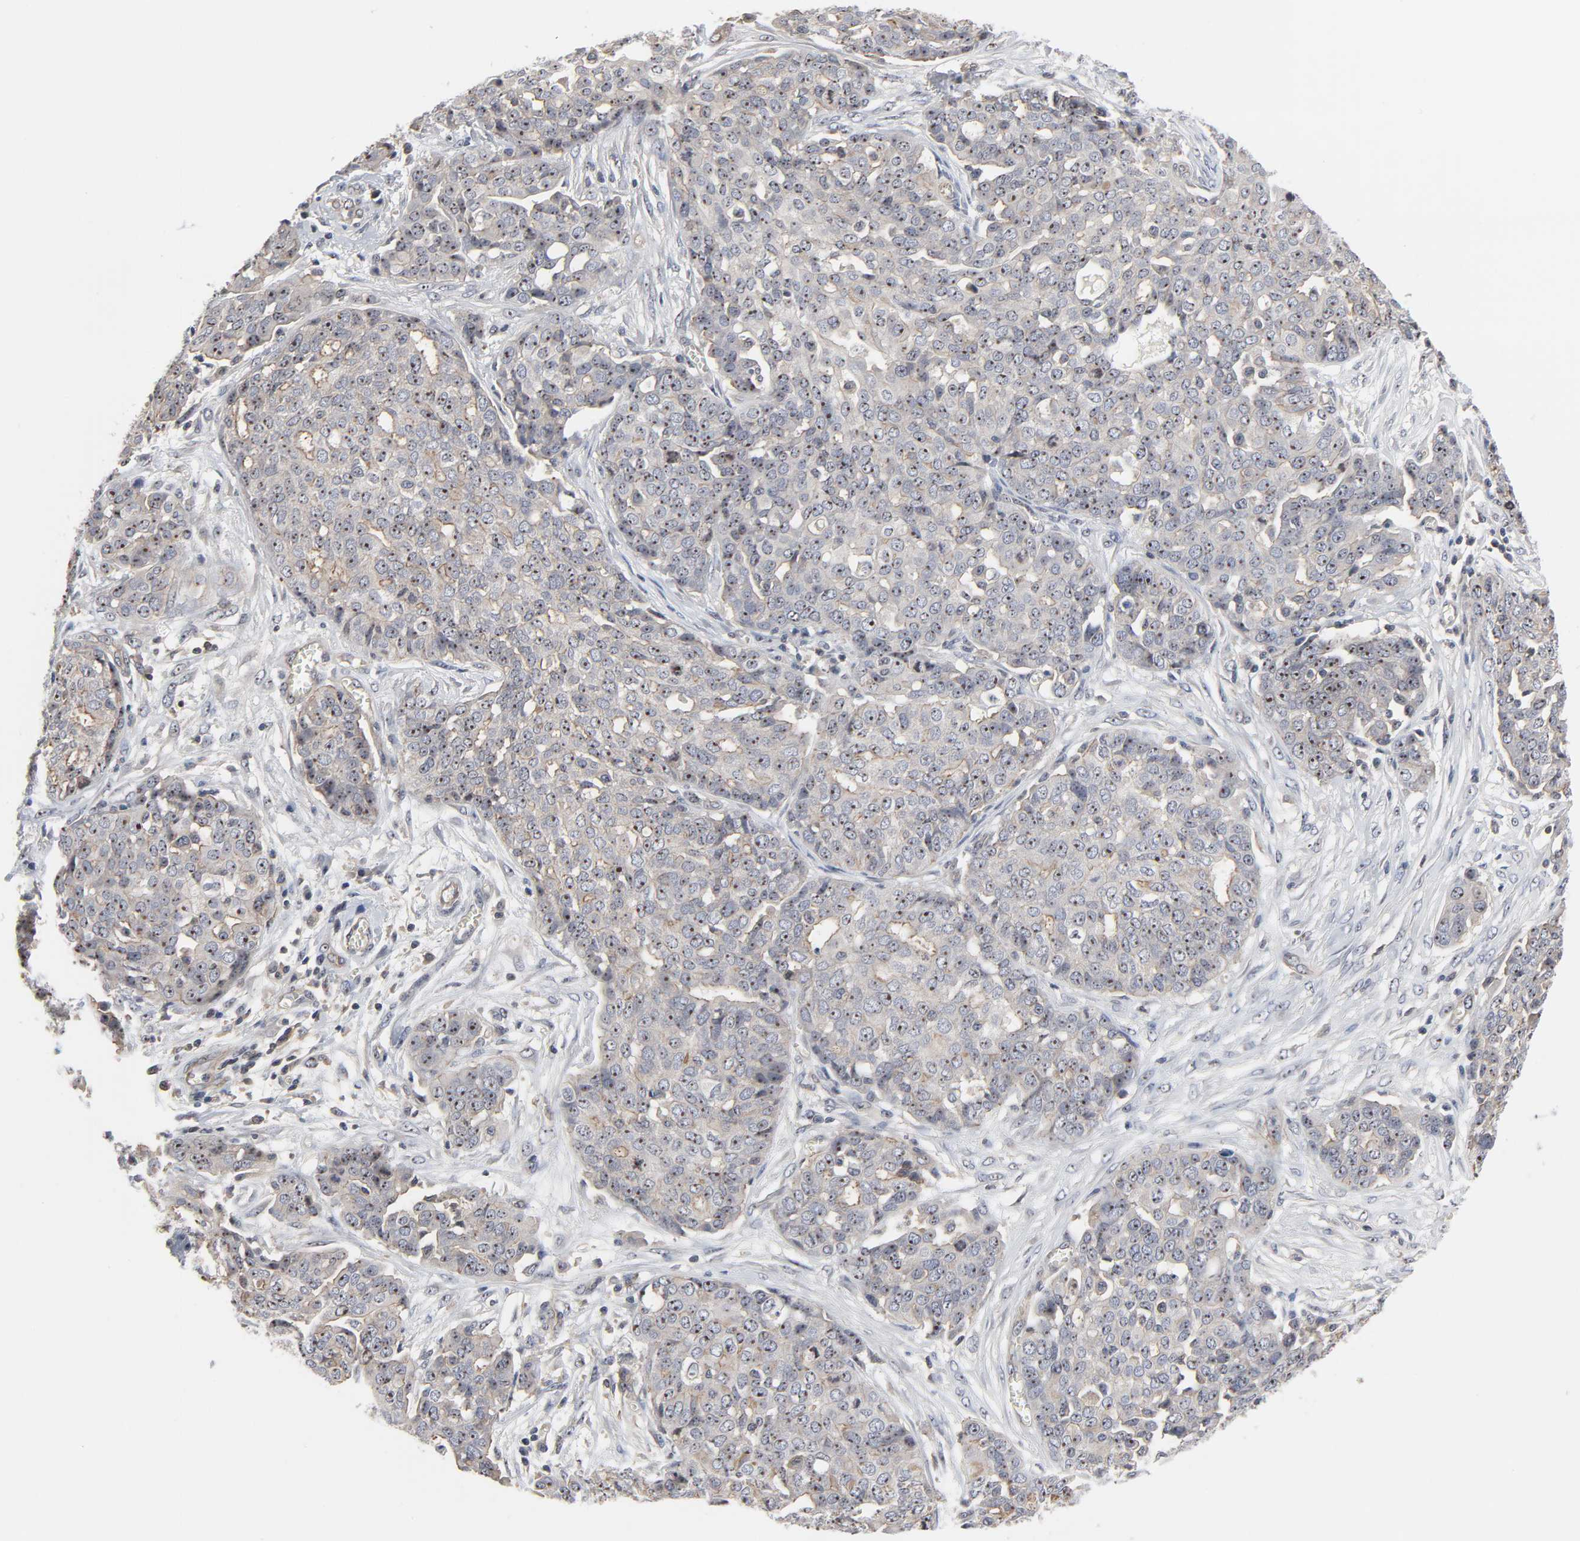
{"staining": {"intensity": "weak", "quantity": ">75%", "location": "cytoplasmic/membranous,nuclear"}, "tissue": "ovarian cancer", "cell_type": "Tumor cells", "image_type": "cancer", "snomed": [{"axis": "morphology", "description": "Cystadenocarcinoma, serous, NOS"}, {"axis": "topography", "description": "Soft tissue"}, {"axis": "topography", "description": "Ovary"}], "caption": "Weak cytoplasmic/membranous and nuclear staining is appreciated in about >75% of tumor cells in ovarian serous cystadenocarcinoma. The staining was performed using DAB, with brown indicating positive protein expression. Nuclei are stained blue with hematoxylin.", "gene": "DDX10", "patient": {"sex": "female", "age": 57}}